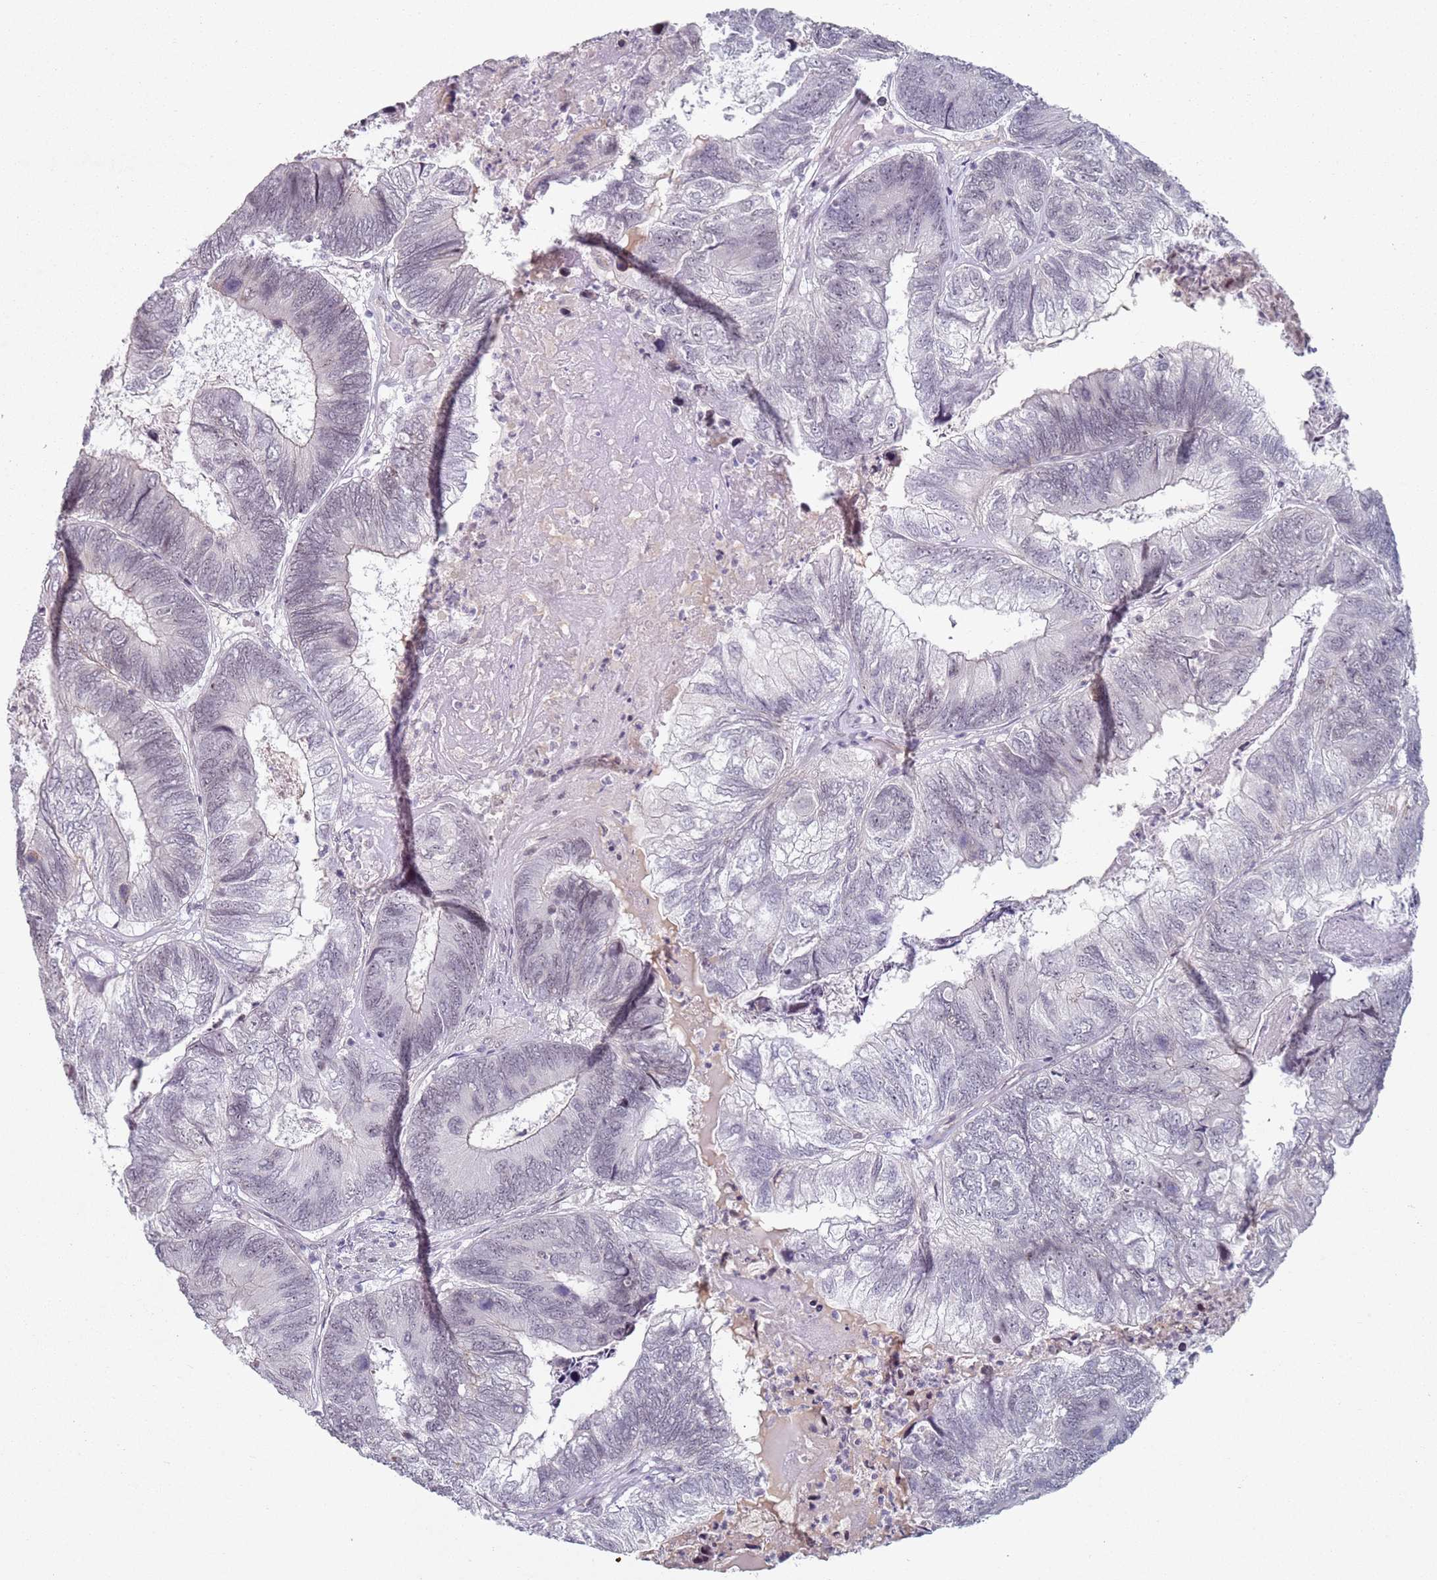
{"staining": {"intensity": "negative", "quantity": "none", "location": "none"}, "tissue": "colorectal cancer", "cell_type": "Tumor cells", "image_type": "cancer", "snomed": [{"axis": "morphology", "description": "Adenocarcinoma, NOS"}, {"axis": "topography", "description": "Colon"}], "caption": "Human colorectal adenocarcinoma stained for a protein using immunohistochemistry (IHC) displays no expression in tumor cells.", "gene": "ATF6B", "patient": {"sex": "female", "age": 67}}